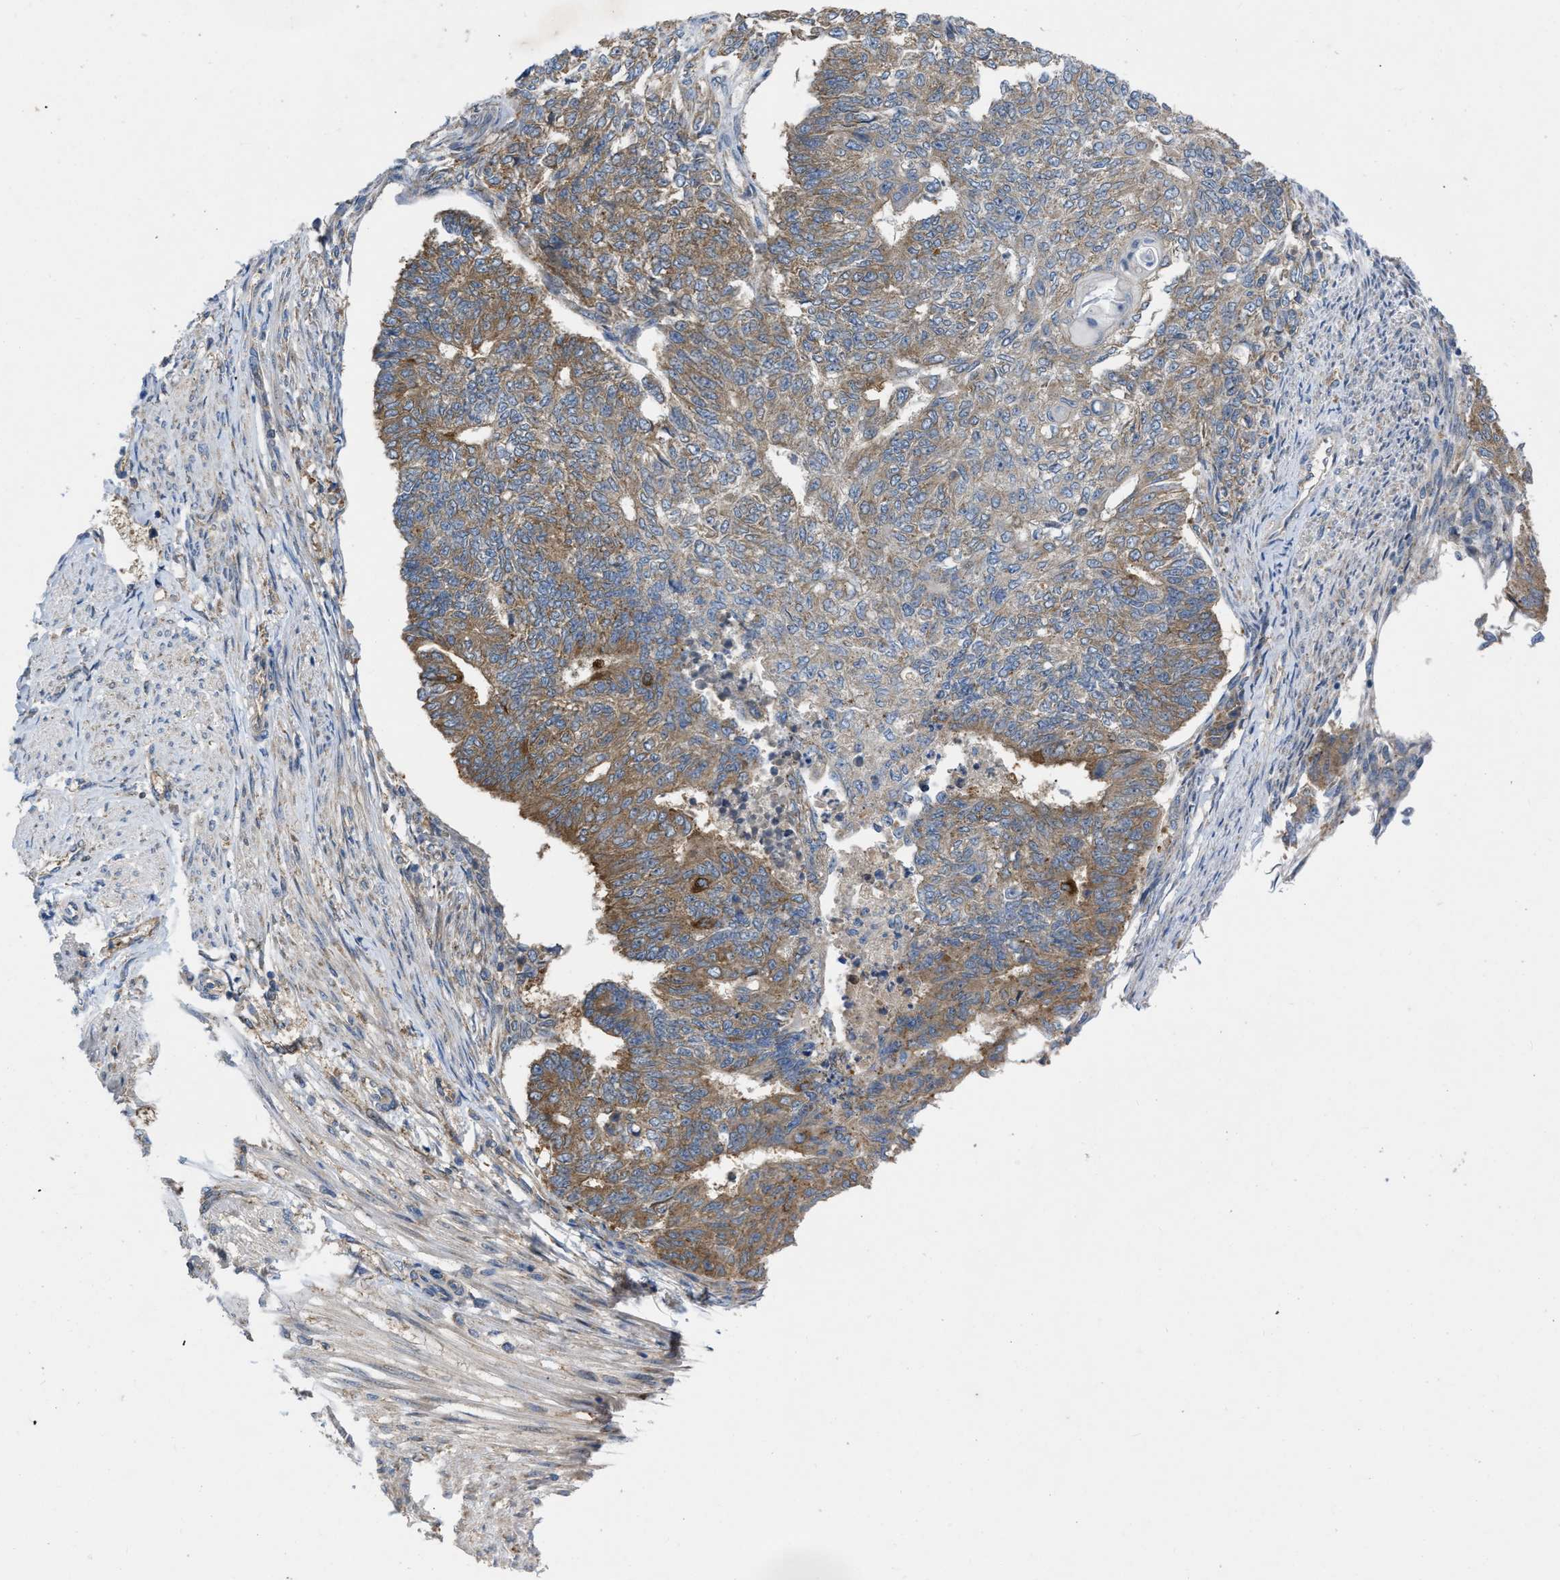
{"staining": {"intensity": "moderate", "quantity": ">75%", "location": "cytoplasmic/membranous"}, "tissue": "endometrial cancer", "cell_type": "Tumor cells", "image_type": "cancer", "snomed": [{"axis": "morphology", "description": "Adenocarcinoma, NOS"}, {"axis": "topography", "description": "Endometrium"}], "caption": "A medium amount of moderate cytoplasmic/membranous staining is identified in about >75% of tumor cells in endometrial cancer (adenocarcinoma) tissue.", "gene": "TMEM131", "patient": {"sex": "female", "age": 32}}